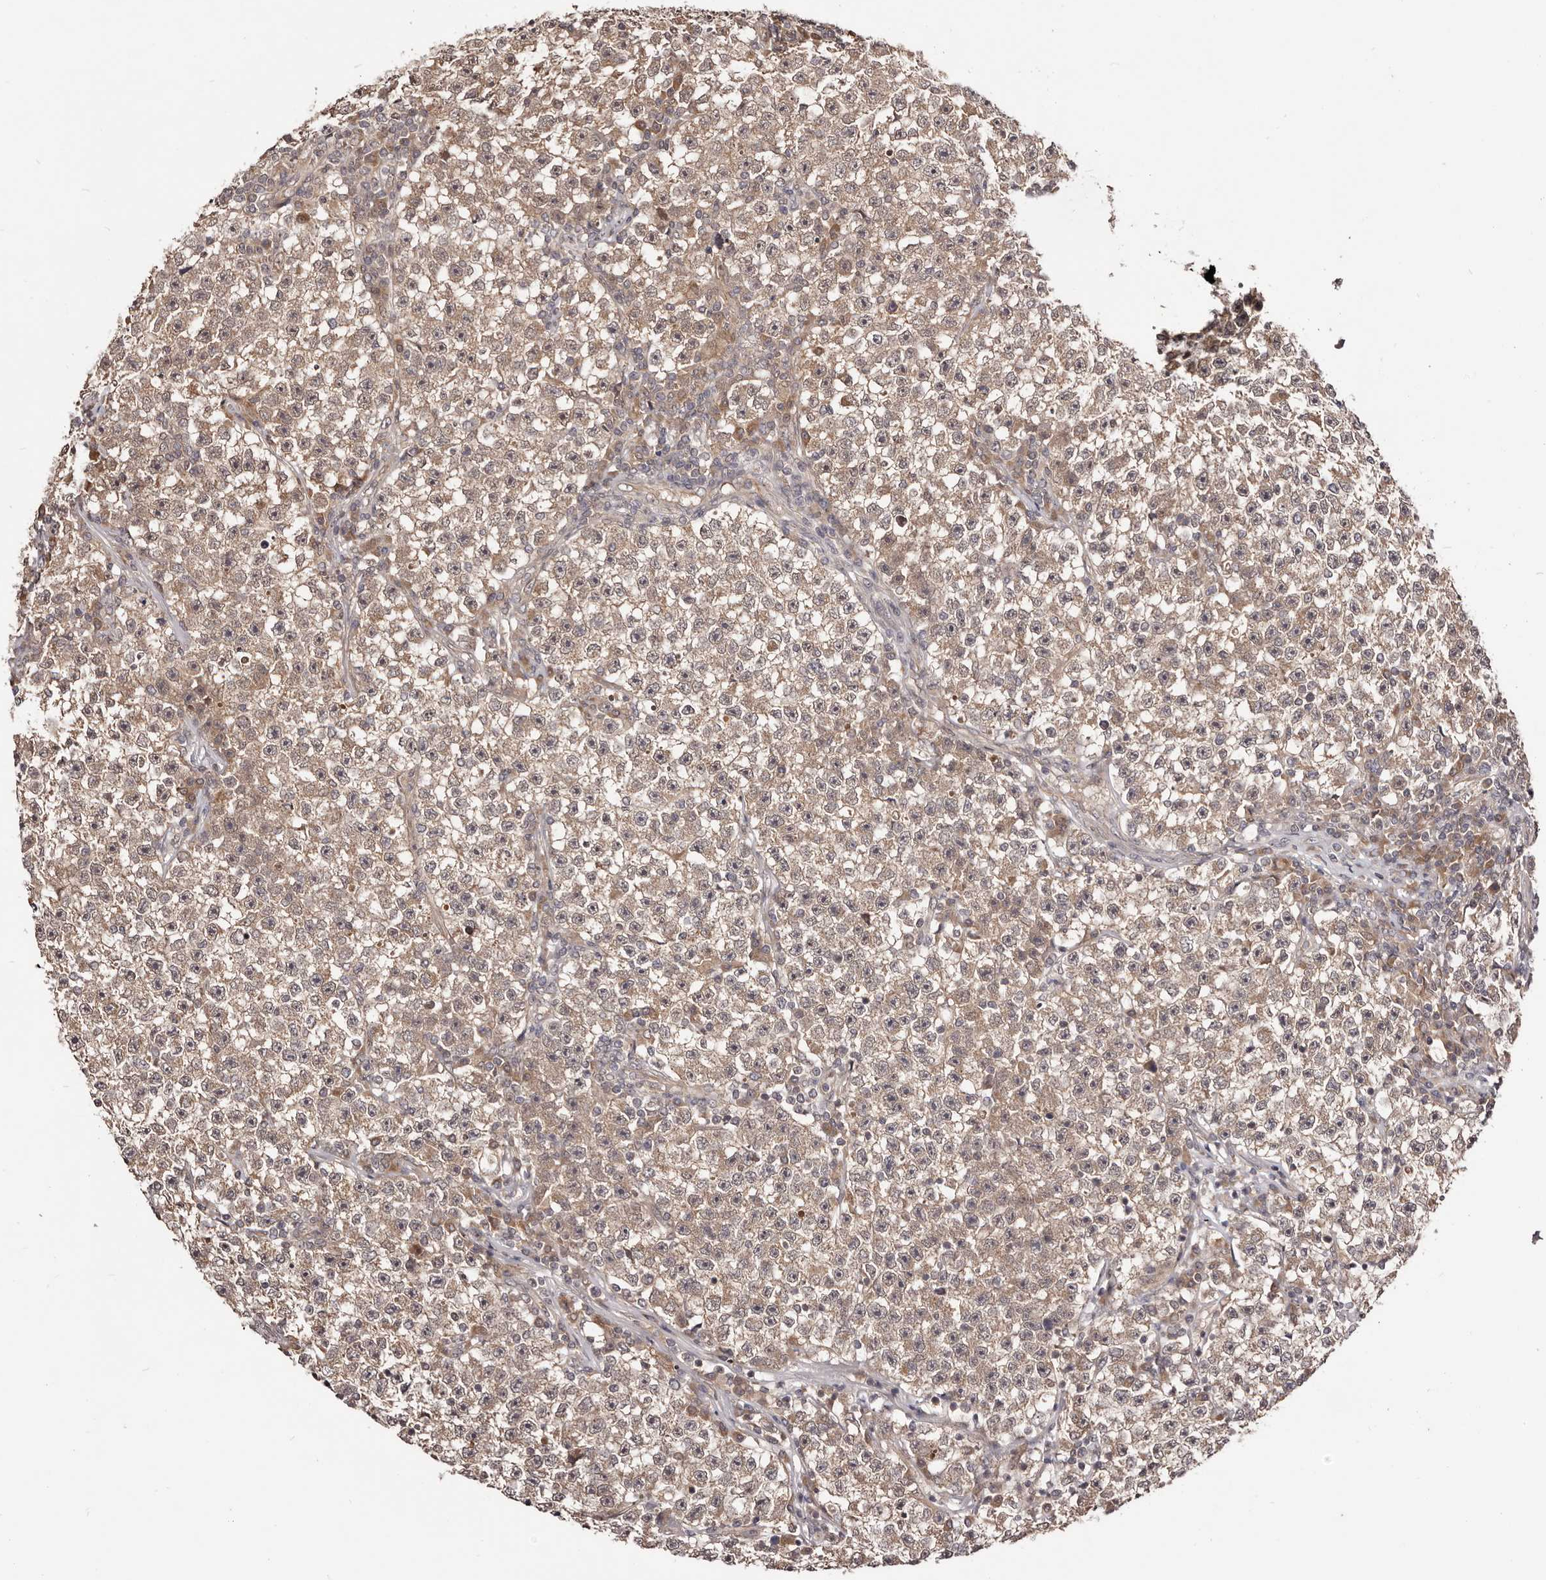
{"staining": {"intensity": "weak", "quantity": ">75%", "location": "cytoplasmic/membranous"}, "tissue": "testis cancer", "cell_type": "Tumor cells", "image_type": "cancer", "snomed": [{"axis": "morphology", "description": "Seminoma, NOS"}, {"axis": "topography", "description": "Testis"}], "caption": "Tumor cells exhibit low levels of weak cytoplasmic/membranous staining in approximately >75% of cells in testis cancer.", "gene": "MDP1", "patient": {"sex": "male", "age": 22}}